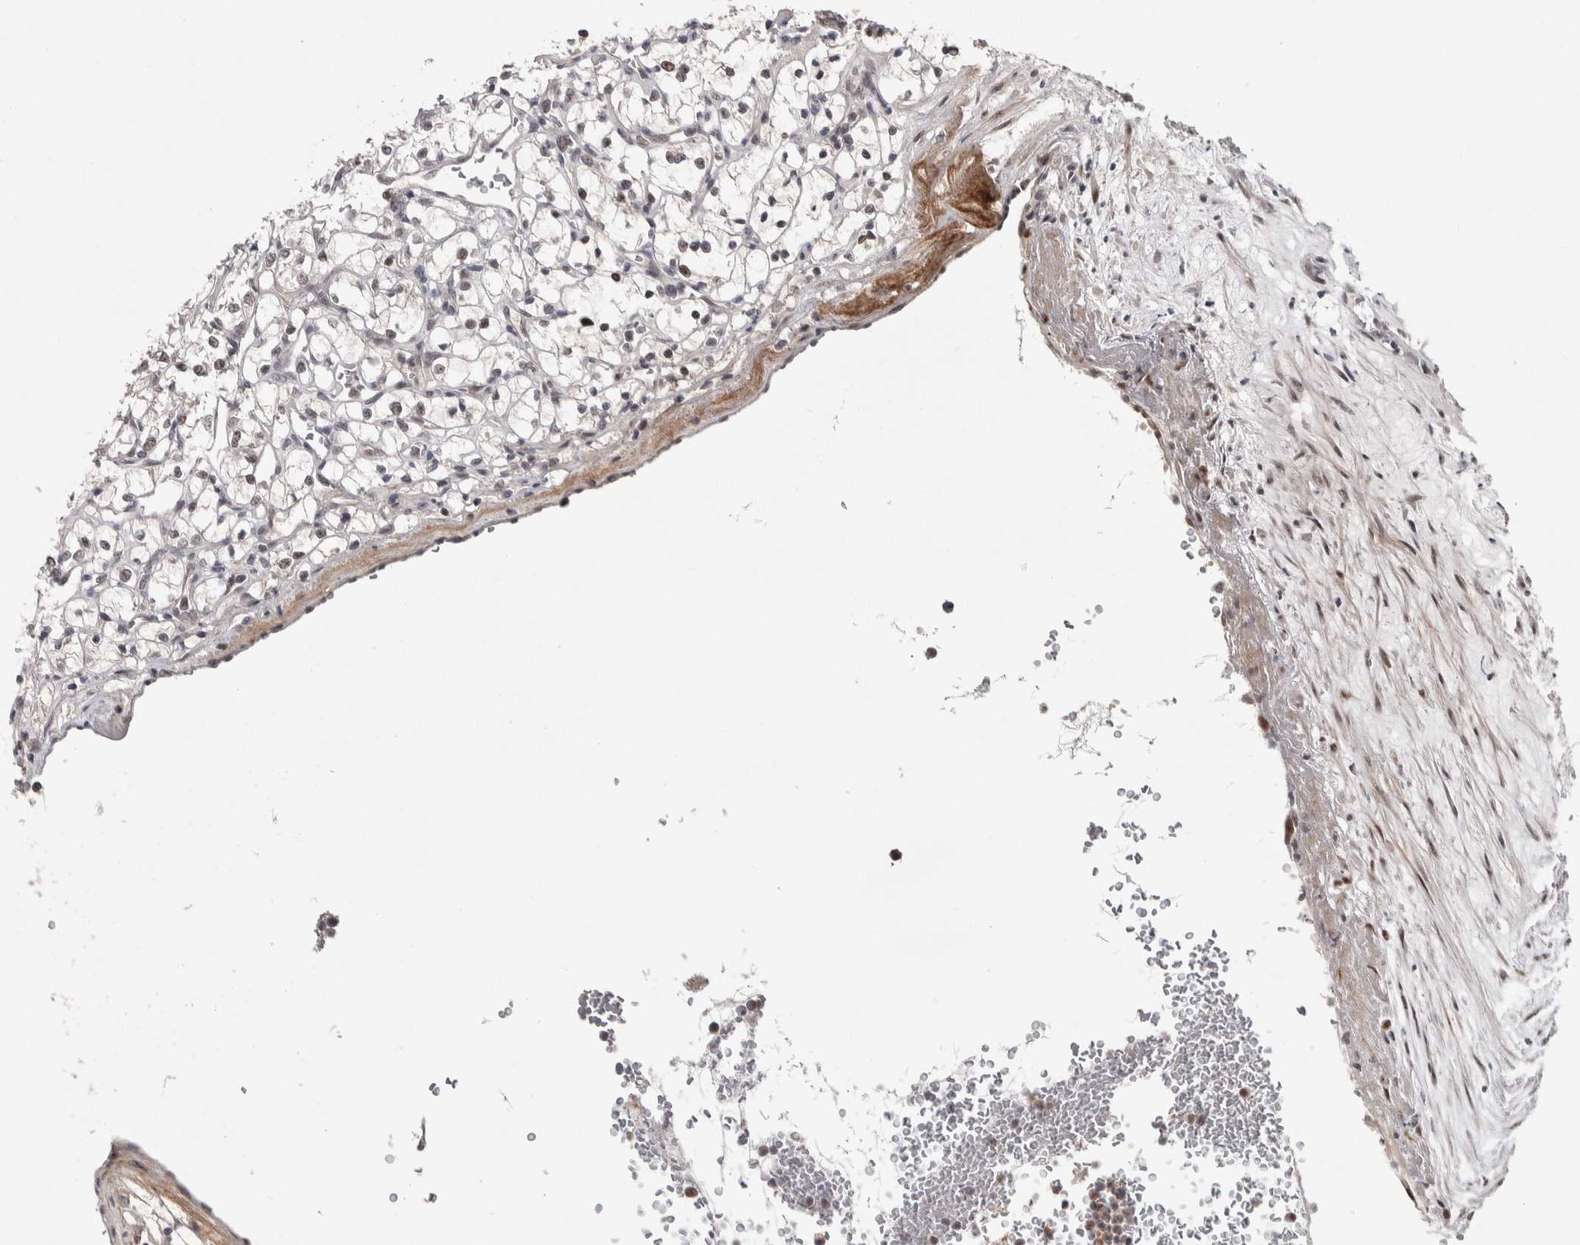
{"staining": {"intensity": "weak", "quantity": ">75%", "location": "nuclear"}, "tissue": "renal cancer", "cell_type": "Tumor cells", "image_type": "cancer", "snomed": [{"axis": "morphology", "description": "Adenocarcinoma, NOS"}, {"axis": "topography", "description": "Kidney"}], "caption": "Protein expression analysis of renal adenocarcinoma exhibits weak nuclear staining in approximately >75% of tumor cells. (DAB (3,3'-diaminobenzidine) IHC with brightfield microscopy, high magnification).", "gene": "ASPN", "patient": {"sex": "female", "age": 69}}